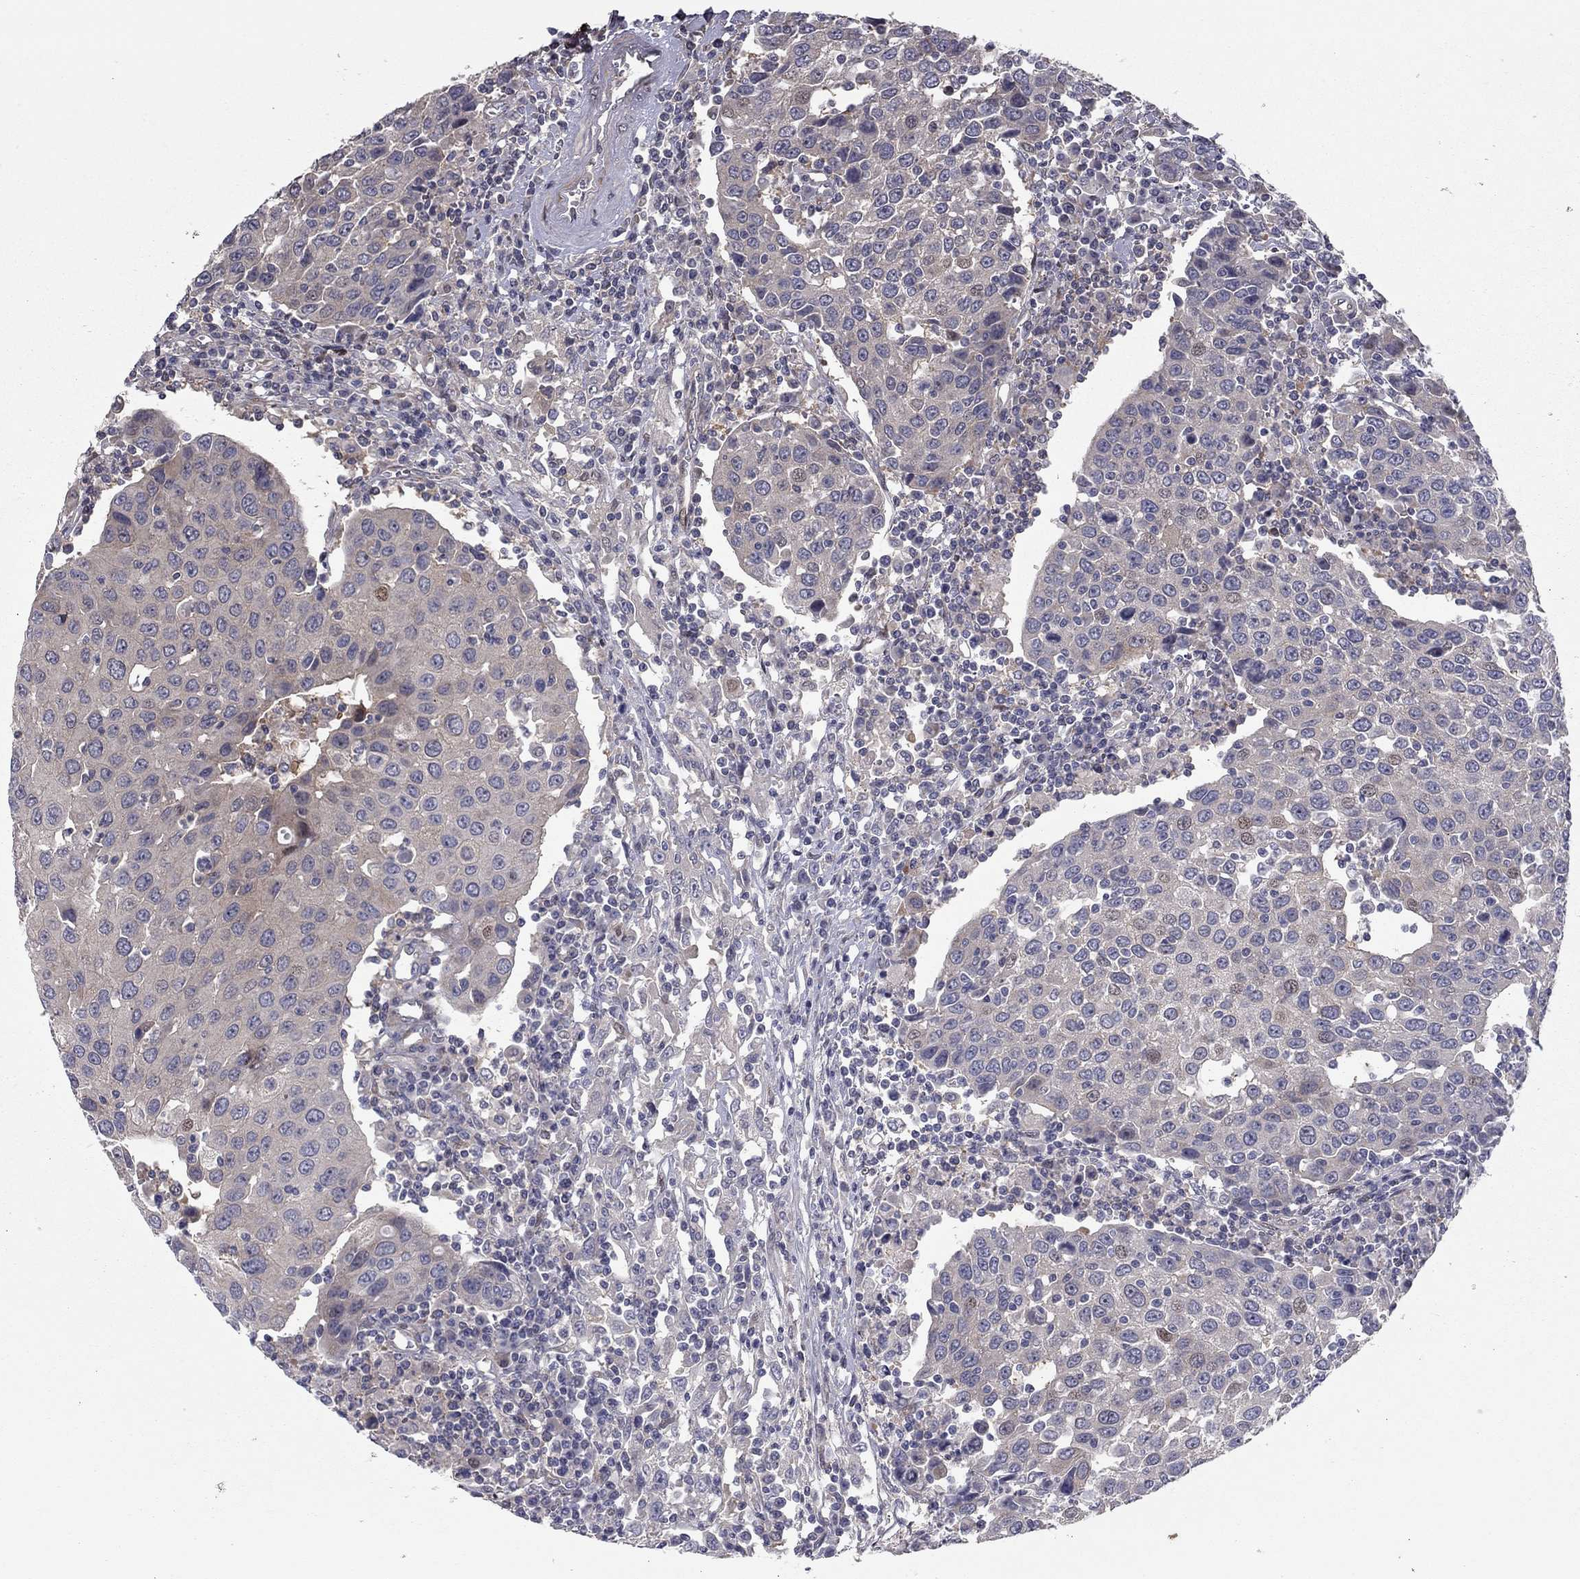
{"staining": {"intensity": "weak", "quantity": ">75%", "location": "cytoplasmic/membranous"}, "tissue": "urothelial cancer", "cell_type": "Tumor cells", "image_type": "cancer", "snomed": [{"axis": "morphology", "description": "Urothelial carcinoma, High grade"}, {"axis": "topography", "description": "Urinary bladder"}], "caption": "Weak cytoplasmic/membranous protein expression is seen in approximately >75% of tumor cells in urothelial cancer.", "gene": "DUSP7", "patient": {"sex": "female", "age": 85}}